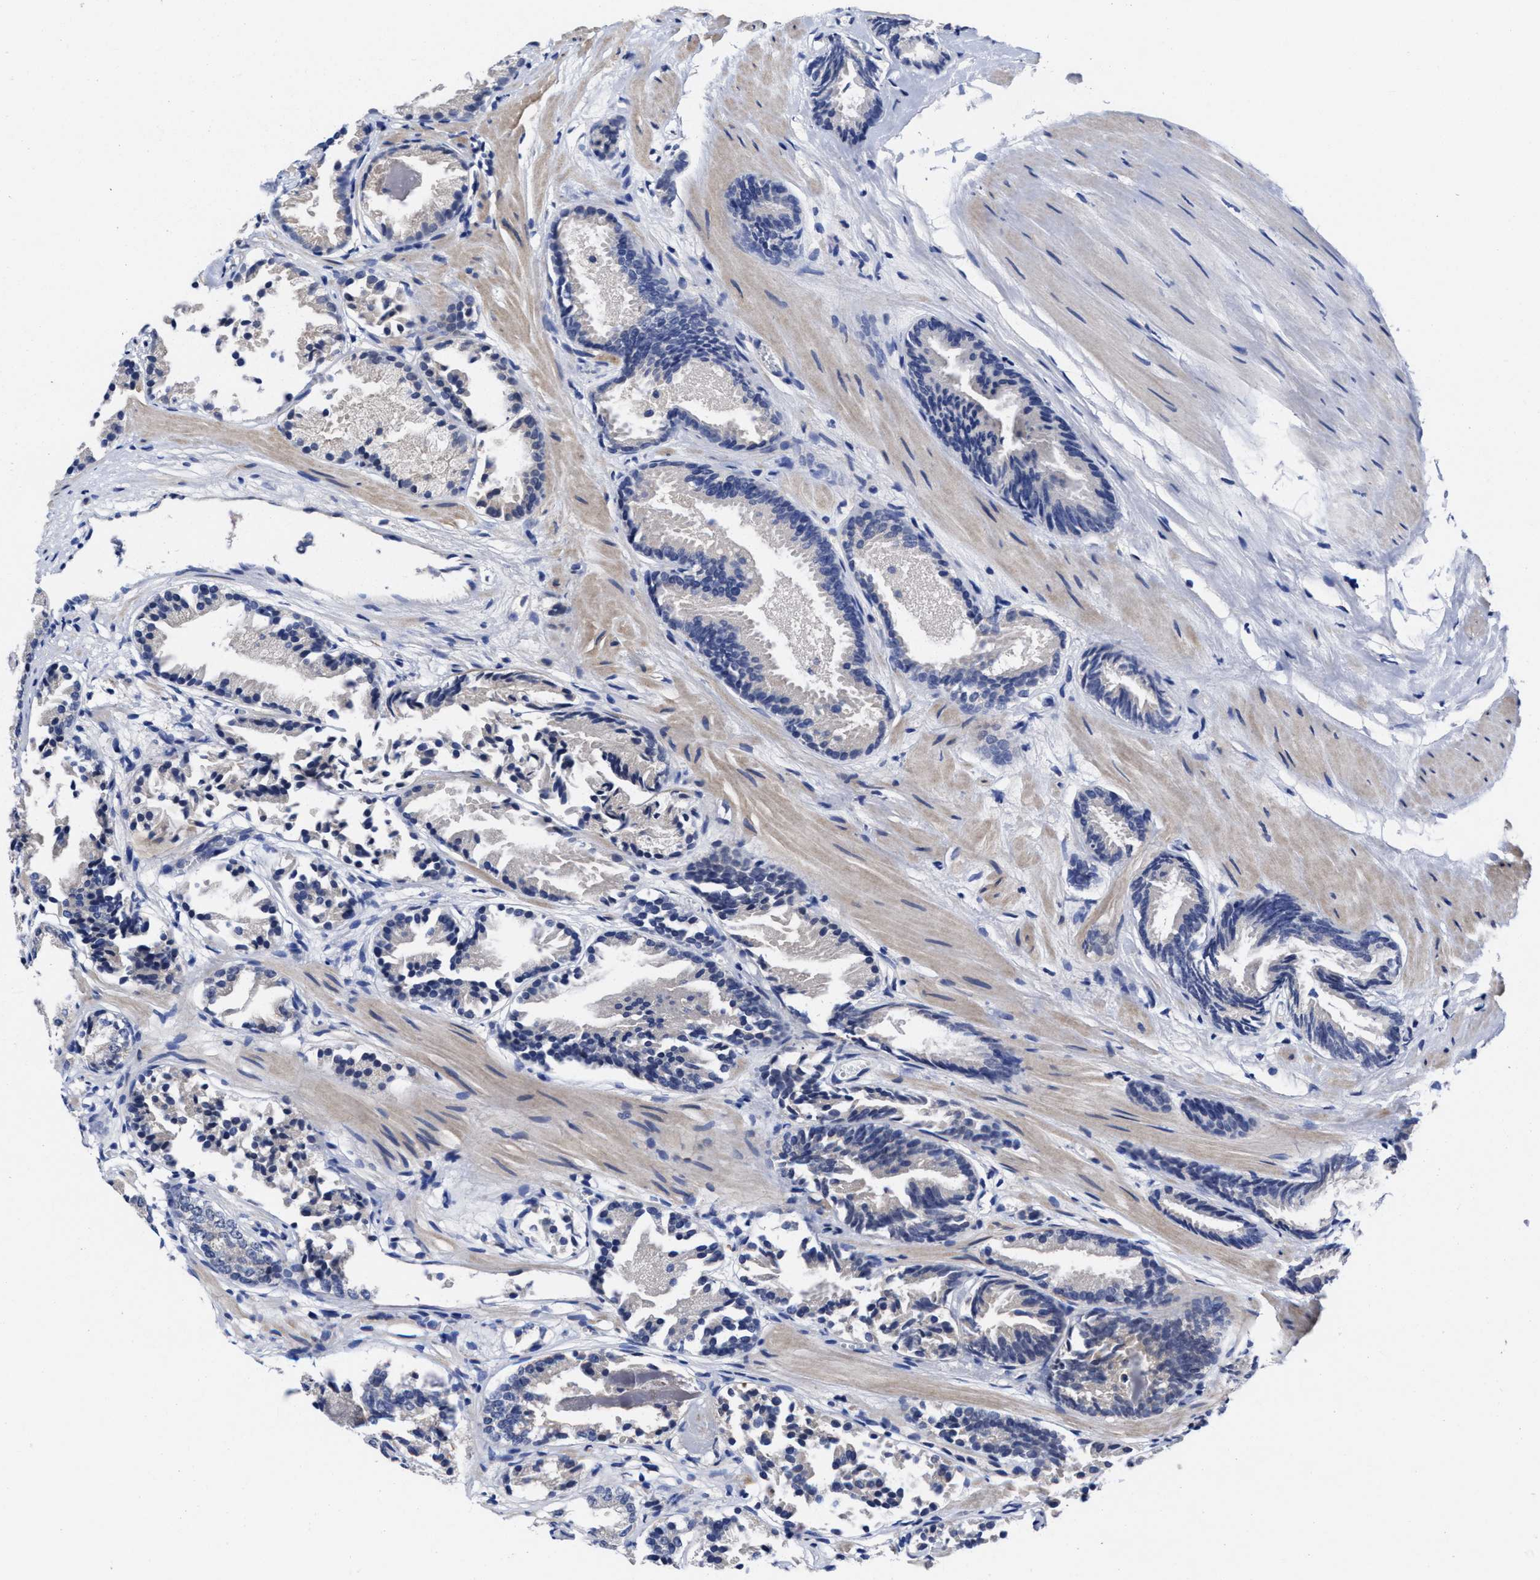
{"staining": {"intensity": "negative", "quantity": "none", "location": "none"}, "tissue": "prostate cancer", "cell_type": "Tumor cells", "image_type": "cancer", "snomed": [{"axis": "morphology", "description": "Adenocarcinoma, Low grade"}, {"axis": "topography", "description": "Prostate"}], "caption": "Immunohistochemistry (IHC) micrograph of neoplastic tissue: low-grade adenocarcinoma (prostate) stained with DAB (3,3'-diaminobenzidine) displays no significant protein positivity in tumor cells. Nuclei are stained in blue.", "gene": "TXNDC17", "patient": {"sex": "male", "age": 51}}